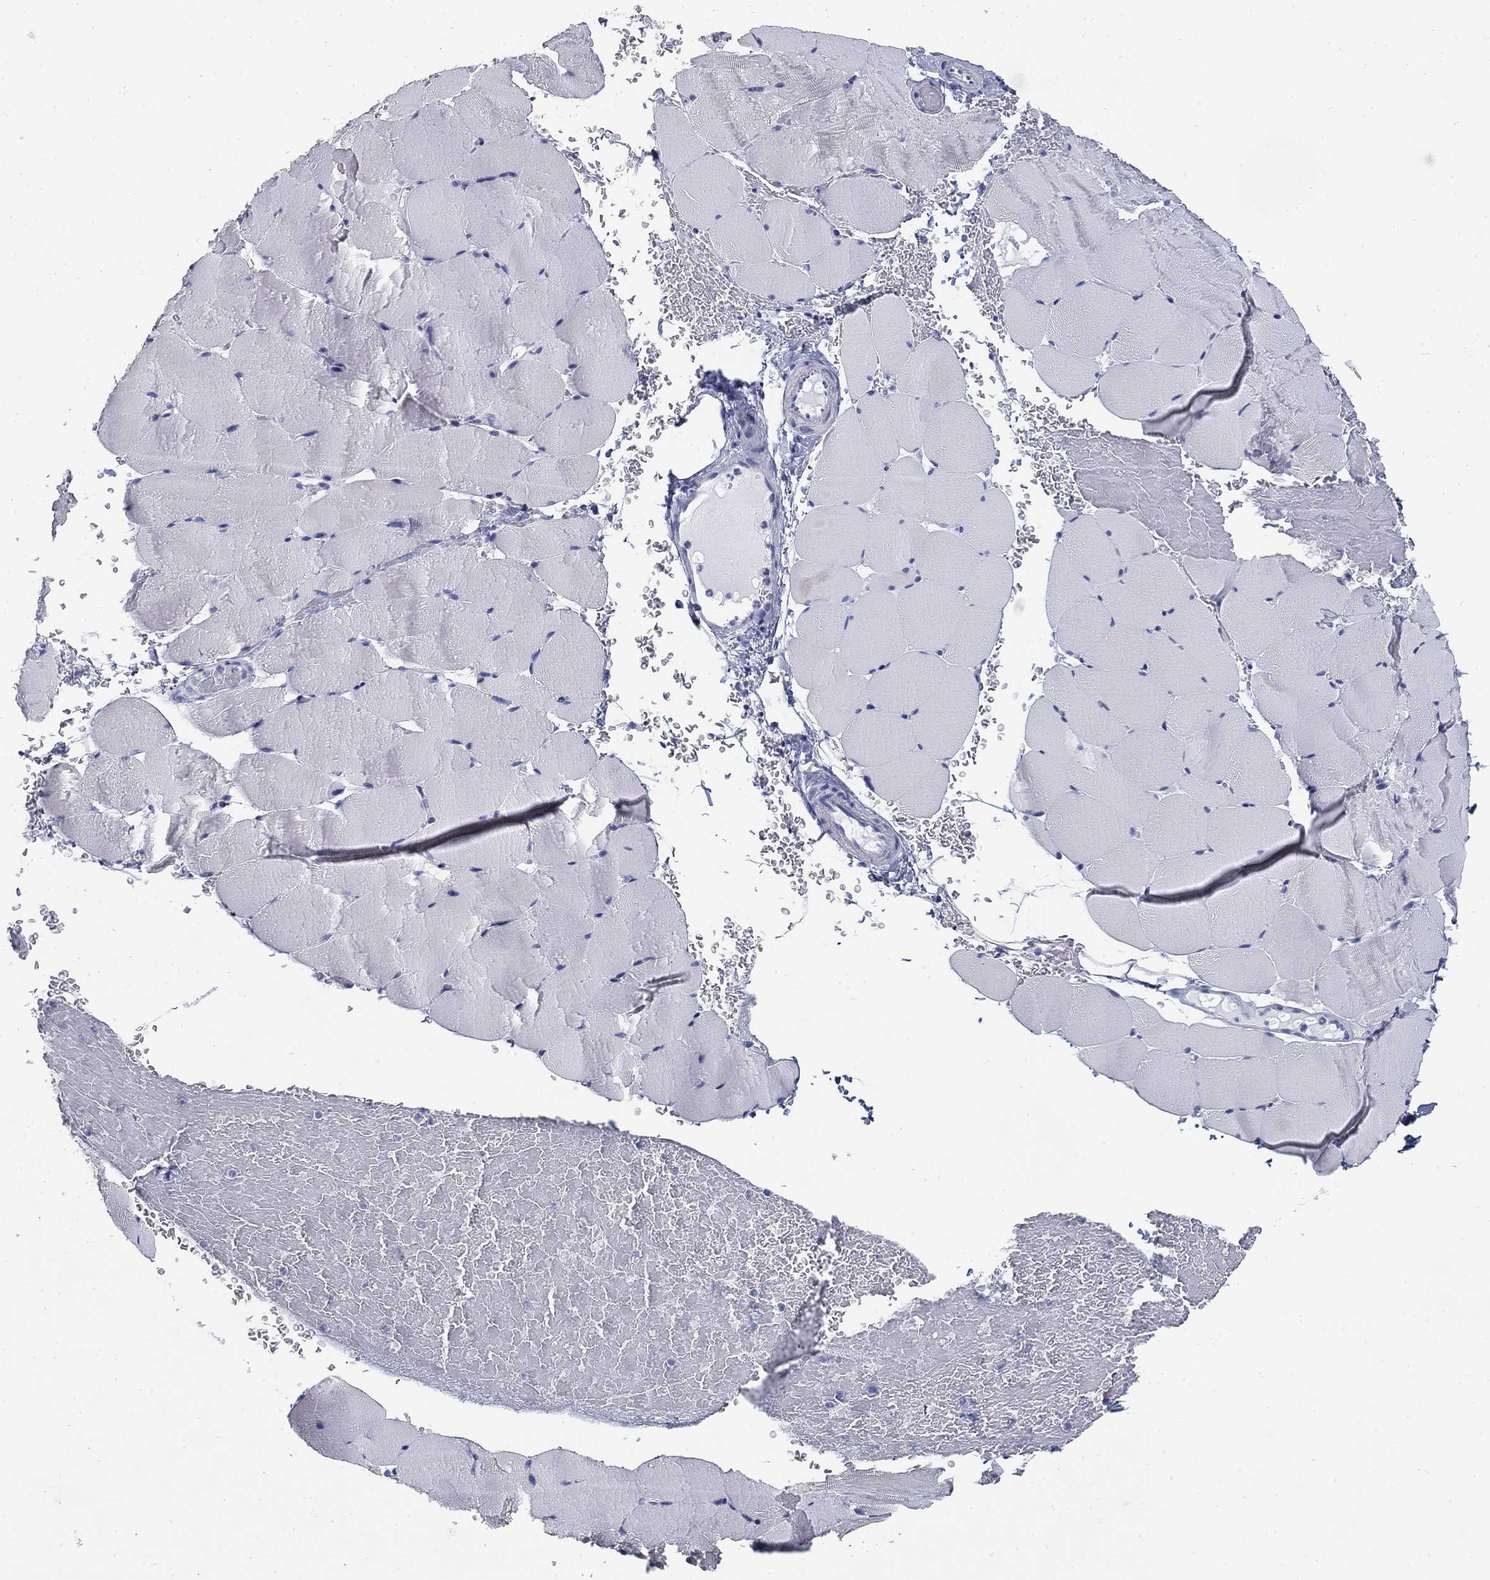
{"staining": {"intensity": "negative", "quantity": "none", "location": "none"}, "tissue": "skeletal muscle", "cell_type": "Myocytes", "image_type": "normal", "snomed": [{"axis": "morphology", "description": "Normal tissue, NOS"}, {"axis": "topography", "description": "Skeletal muscle"}], "caption": "Micrograph shows no protein positivity in myocytes of unremarkable skeletal muscle.", "gene": "CD79B", "patient": {"sex": "female", "age": 37}}